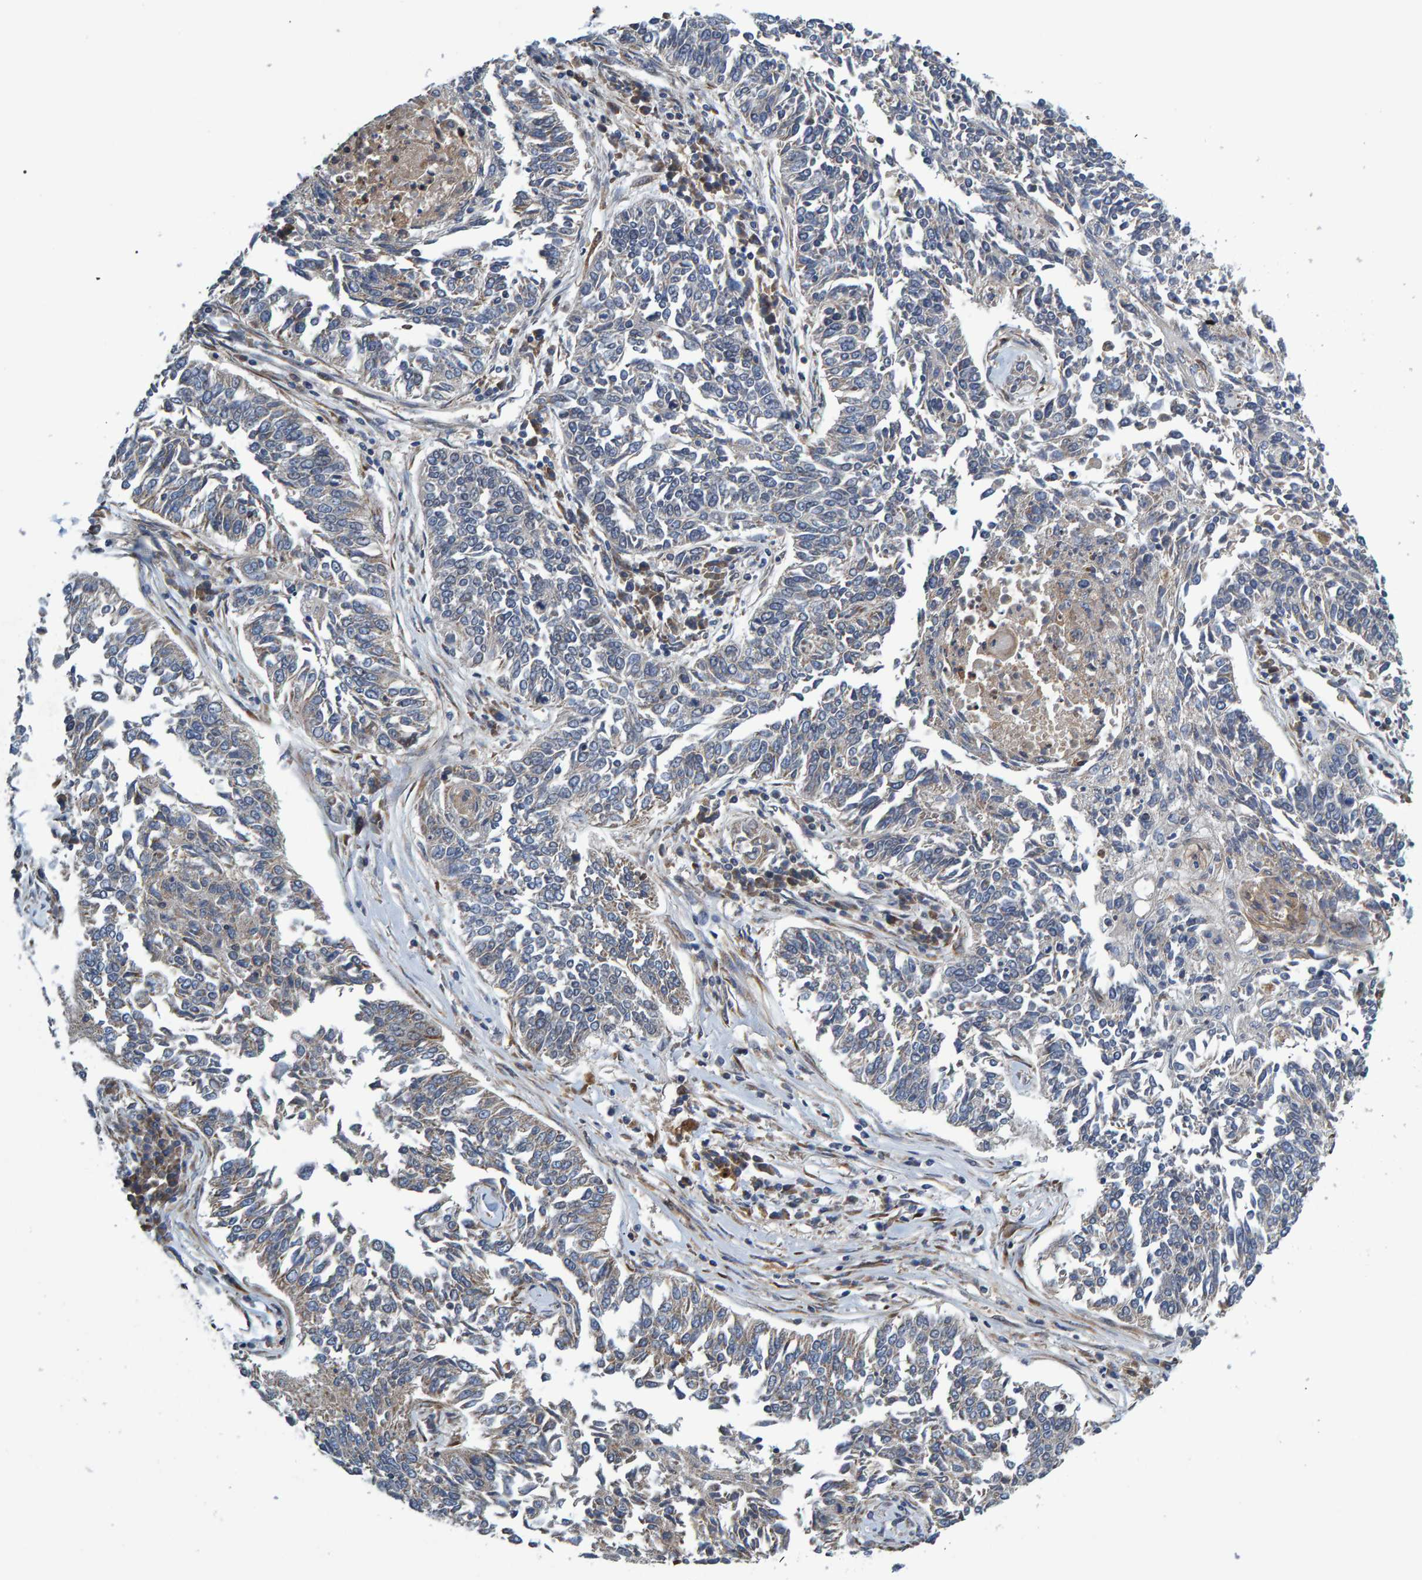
{"staining": {"intensity": "weak", "quantity": "<25%", "location": "cytoplasmic/membranous"}, "tissue": "lung cancer", "cell_type": "Tumor cells", "image_type": "cancer", "snomed": [{"axis": "morphology", "description": "Normal tissue, NOS"}, {"axis": "morphology", "description": "Squamous cell carcinoma, NOS"}, {"axis": "topography", "description": "Cartilage tissue"}, {"axis": "topography", "description": "Bronchus"}, {"axis": "topography", "description": "Lung"}], "caption": "Immunohistochemistry (IHC) of human lung squamous cell carcinoma demonstrates no staining in tumor cells.", "gene": "ATP6V1H", "patient": {"sex": "female", "age": 49}}